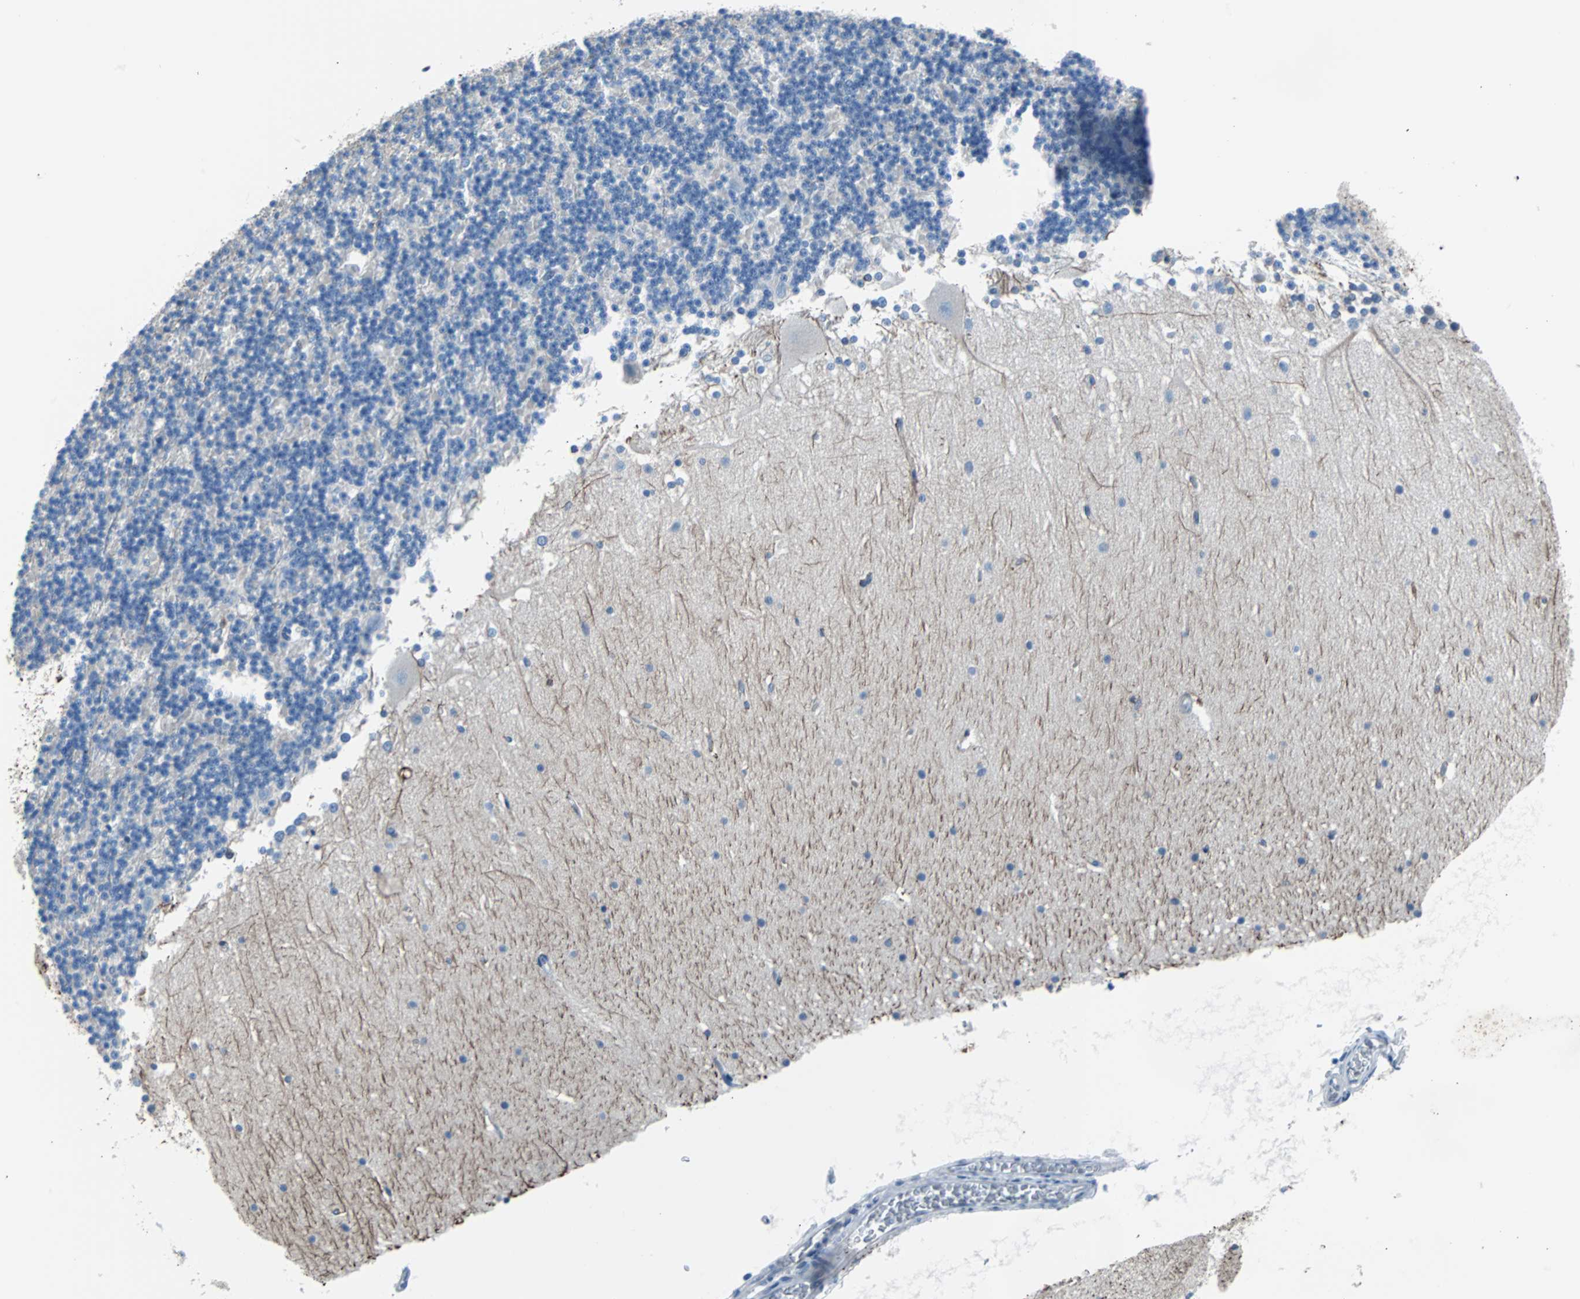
{"staining": {"intensity": "negative", "quantity": "none", "location": "none"}, "tissue": "cerebellum", "cell_type": "Cells in granular layer", "image_type": "normal", "snomed": [{"axis": "morphology", "description": "Normal tissue, NOS"}, {"axis": "topography", "description": "Cerebellum"}], "caption": "This is an immunohistochemistry (IHC) image of normal human cerebellum. There is no expression in cells in granular layer.", "gene": "KRT7", "patient": {"sex": "female", "age": 19}}